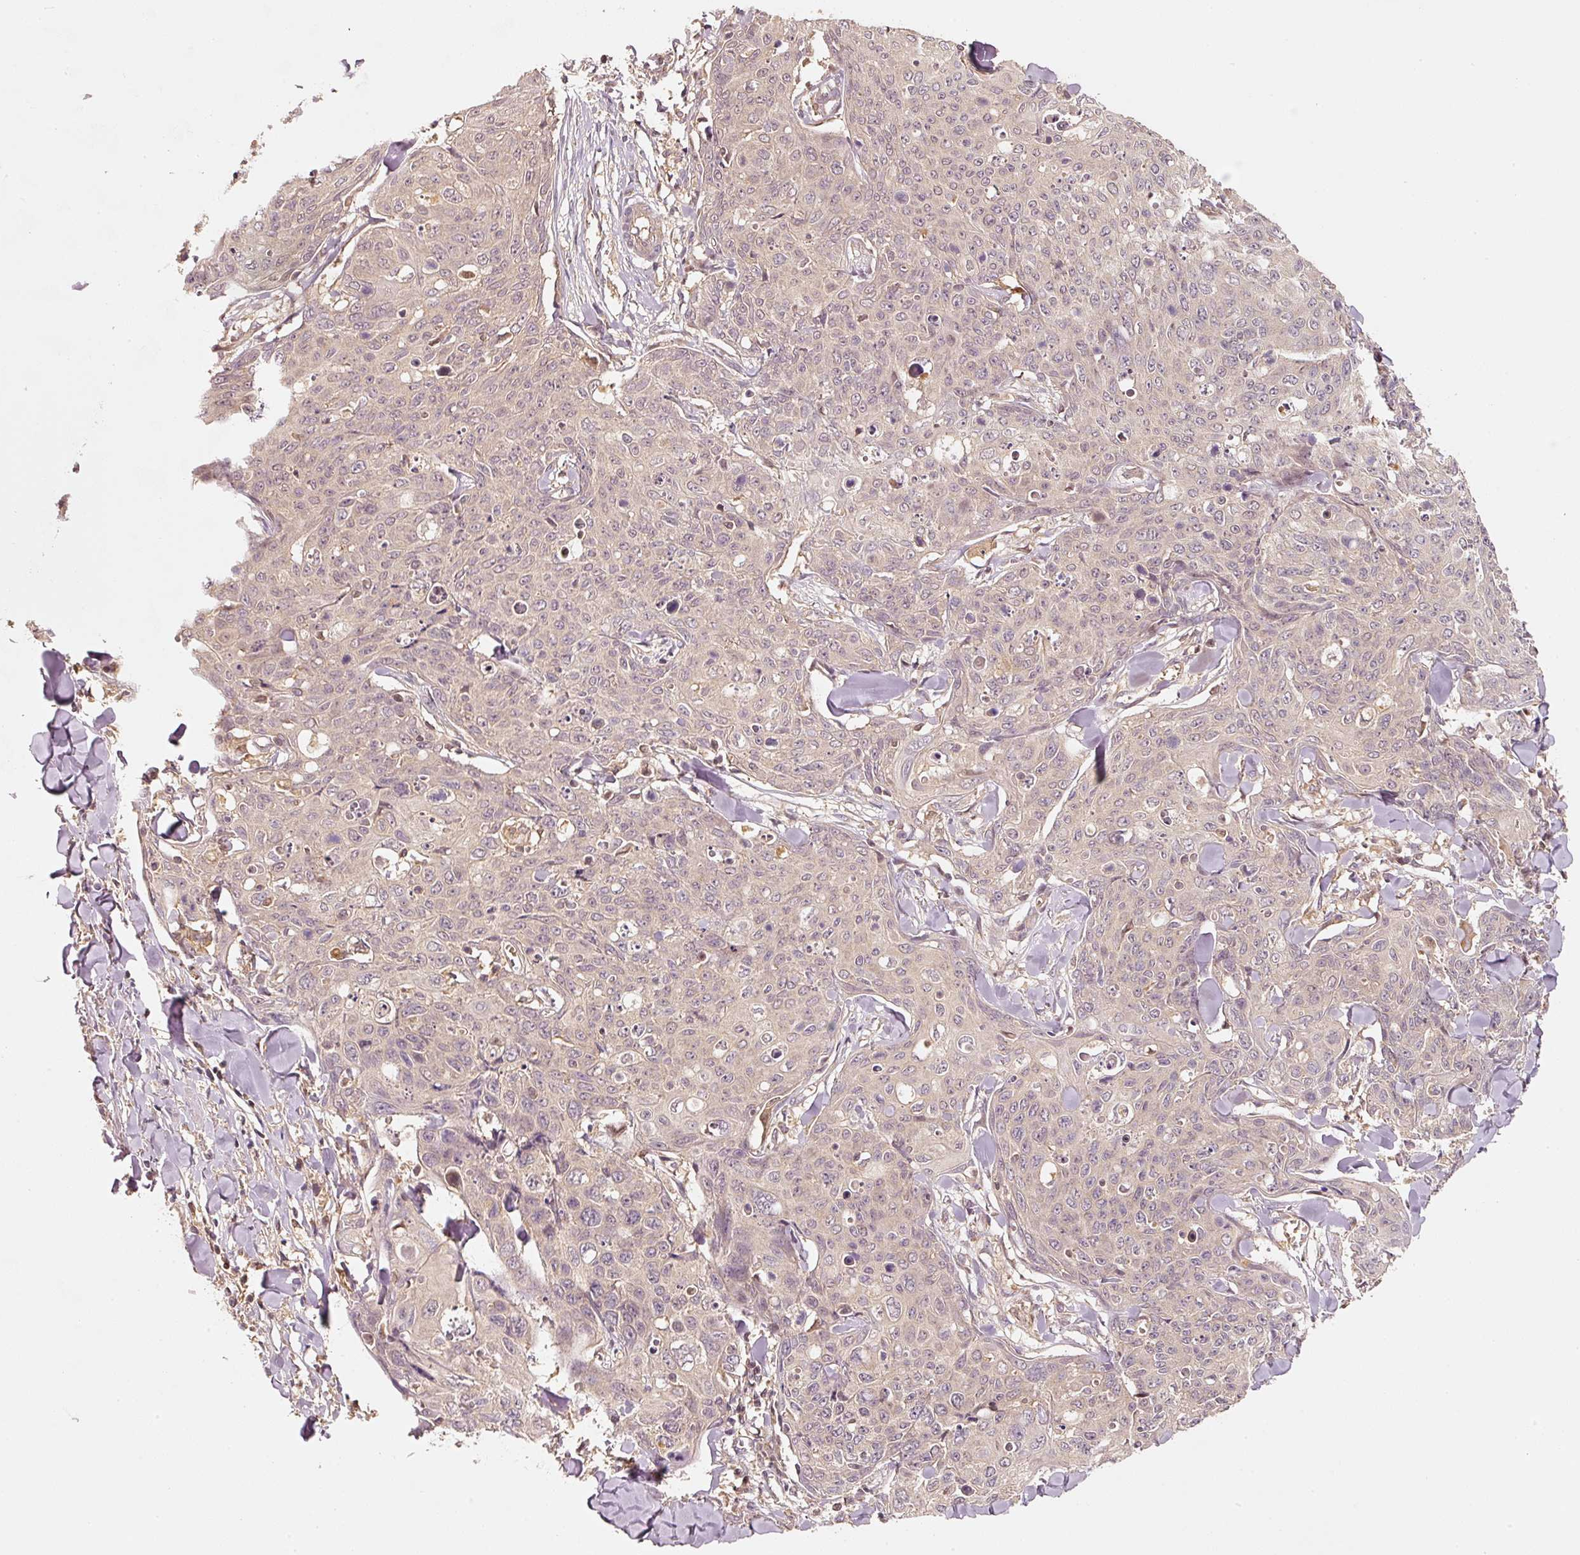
{"staining": {"intensity": "negative", "quantity": "none", "location": "none"}, "tissue": "skin cancer", "cell_type": "Tumor cells", "image_type": "cancer", "snomed": [{"axis": "morphology", "description": "Squamous cell carcinoma, NOS"}, {"axis": "topography", "description": "Skin"}, {"axis": "topography", "description": "Vulva"}], "caption": "Skin cancer was stained to show a protein in brown. There is no significant expression in tumor cells.", "gene": "RRAS2", "patient": {"sex": "female", "age": 85}}